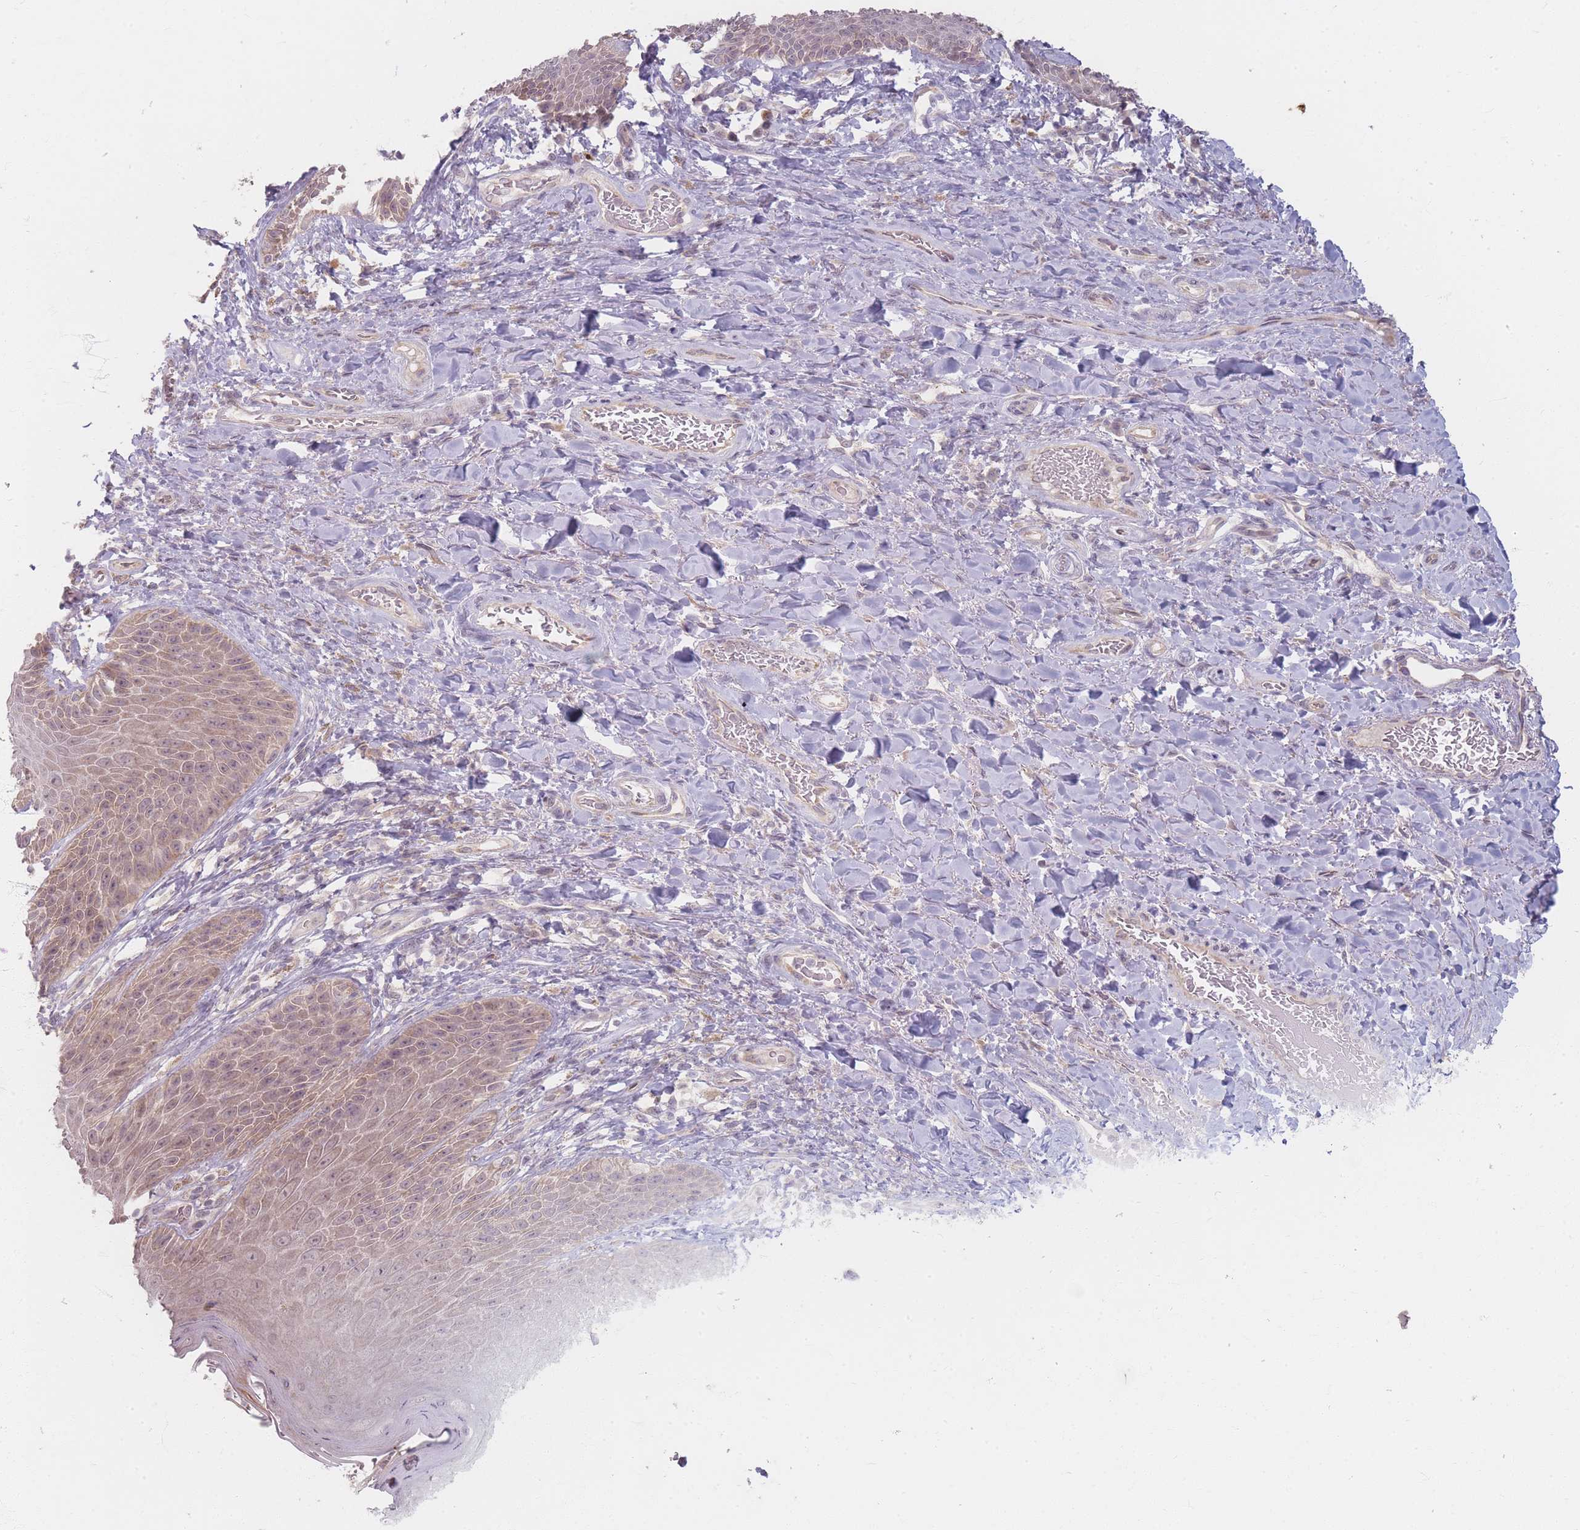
{"staining": {"intensity": "weak", "quantity": ">75%", "location": "cytoplasmic/membranous,nuclear"}, "tissue": "skin", "cell_type": "Epidermal cells", "image_type": "normal", "snomed": [{"axis": "morphology", "description": "Normal tissue, NOS"}, {"axis": "topography", "description": "Anal"}], "caption": "The photomicrograph shows immunohistochemical staining of benign skin. There is weak cytoplasmic/membranous,nuclear positivity is identified in about >75% of epidermal cells.", "gene": "GABRA6", "patient": {"sex": "female", "age": 89}}